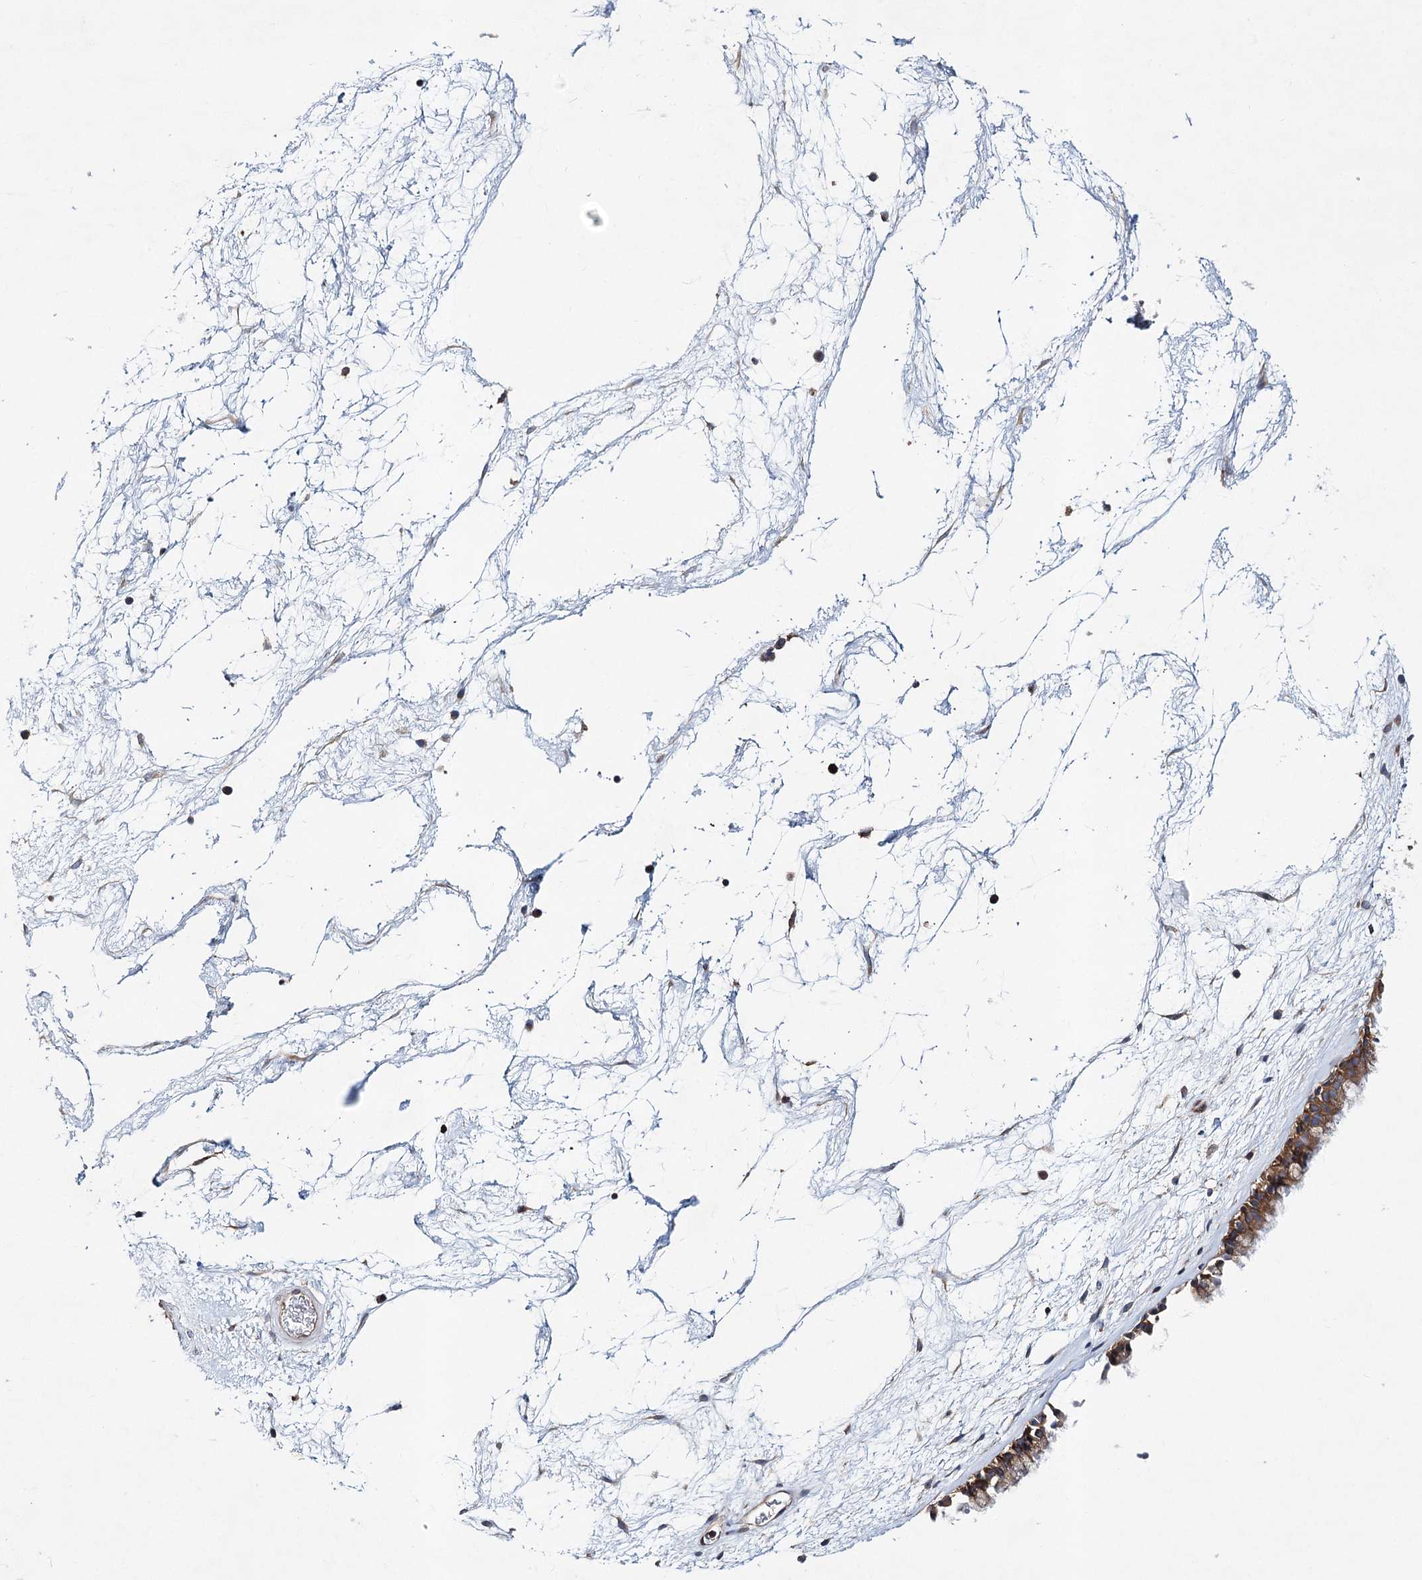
{"staining": {"intensity": "moderate", "quantity": ">75%", "location": "cytoplasmic/membranous"}, "tissue": "nasopharynx", "cell_type": "Respiratory epithelial cells", "image_type": "normal", "snomed": [{"axis": "morphology", "description": "Normal tissue, NOS"}, {"axis": "morphology", "description": "Inflammation, NOS"}, {"axis": "topography", "description": "Nasopharynx"}], "caption": "IHC (DAB (3,3'-diaminobenzidine)) staining of normal nasopharynx exhibits moderate cytoplasmic/membranous protein positivity in about >75% of respiratory epithelial cells. The protein is stained brown, and the nuclei are stained in blue (DAB (3,3'-diaminobenzidine) IHC with brightfield microscopy, high magnification).", "gene": "ABRAXAS2", "patient": {"sex": "male", "age": 48}}